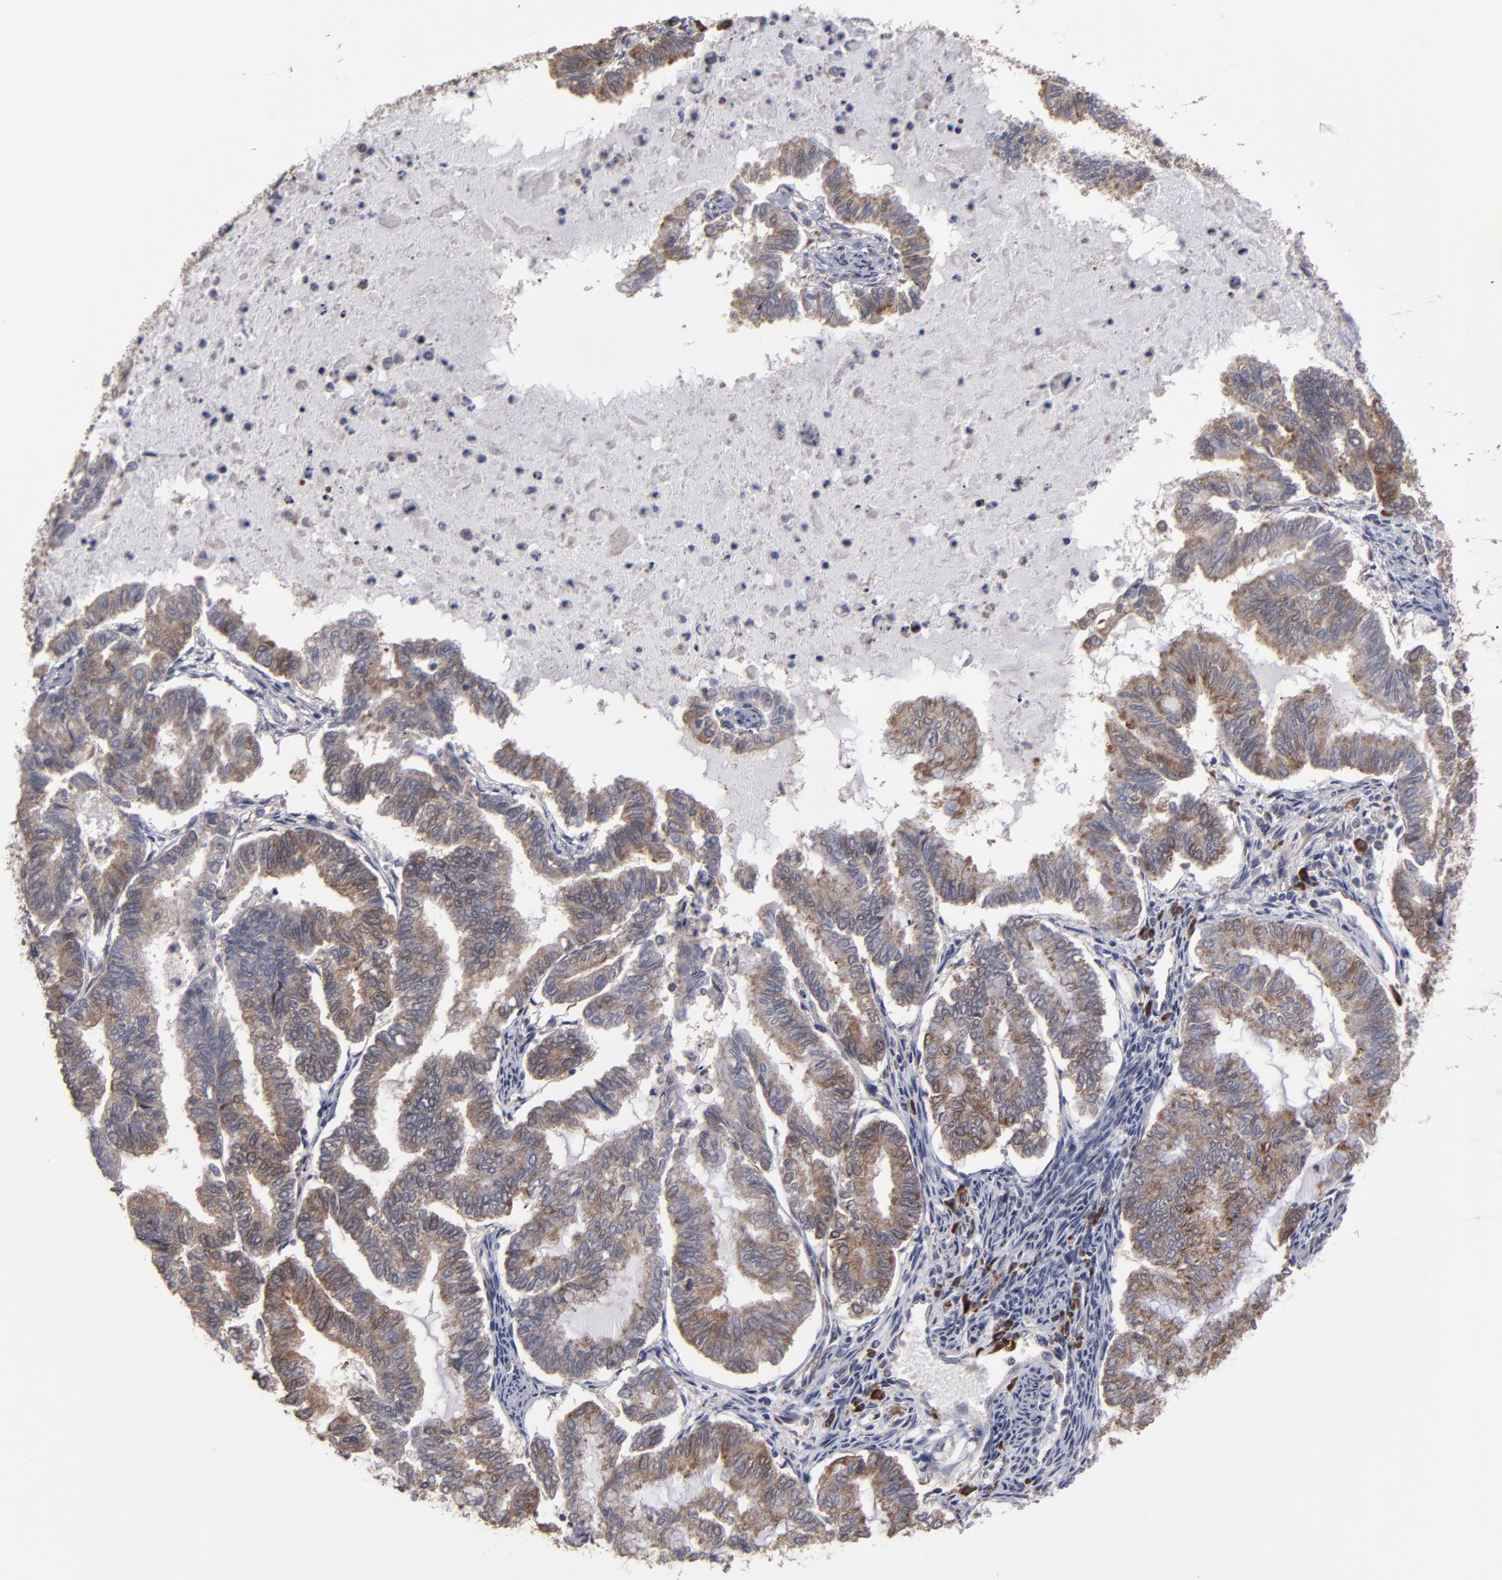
{"staining": {"intensity": "moderate", "quantity": ">75%", "location": "cytoplasmic/membranous"}, "tissue": "endometrial cancer", "cell_type": "Tumor cells", "image_type": "cancer", "snomed": [{"axis": "morphology", "description": "Adenocarcinoma, NOS"}, {"axis": "topography", "description": "Endometrium"}], "caption": "Immunohistochemistry of endometrial adenocarcinoma displays medium levels of moderate cytoplasmic/membranous expression in about >75% of tumor cells. The protein of interest is shown in brown color, while the nuclei are stained blue.", "gene": "SND1", "patient": {"sex": "female", "age": 79}}